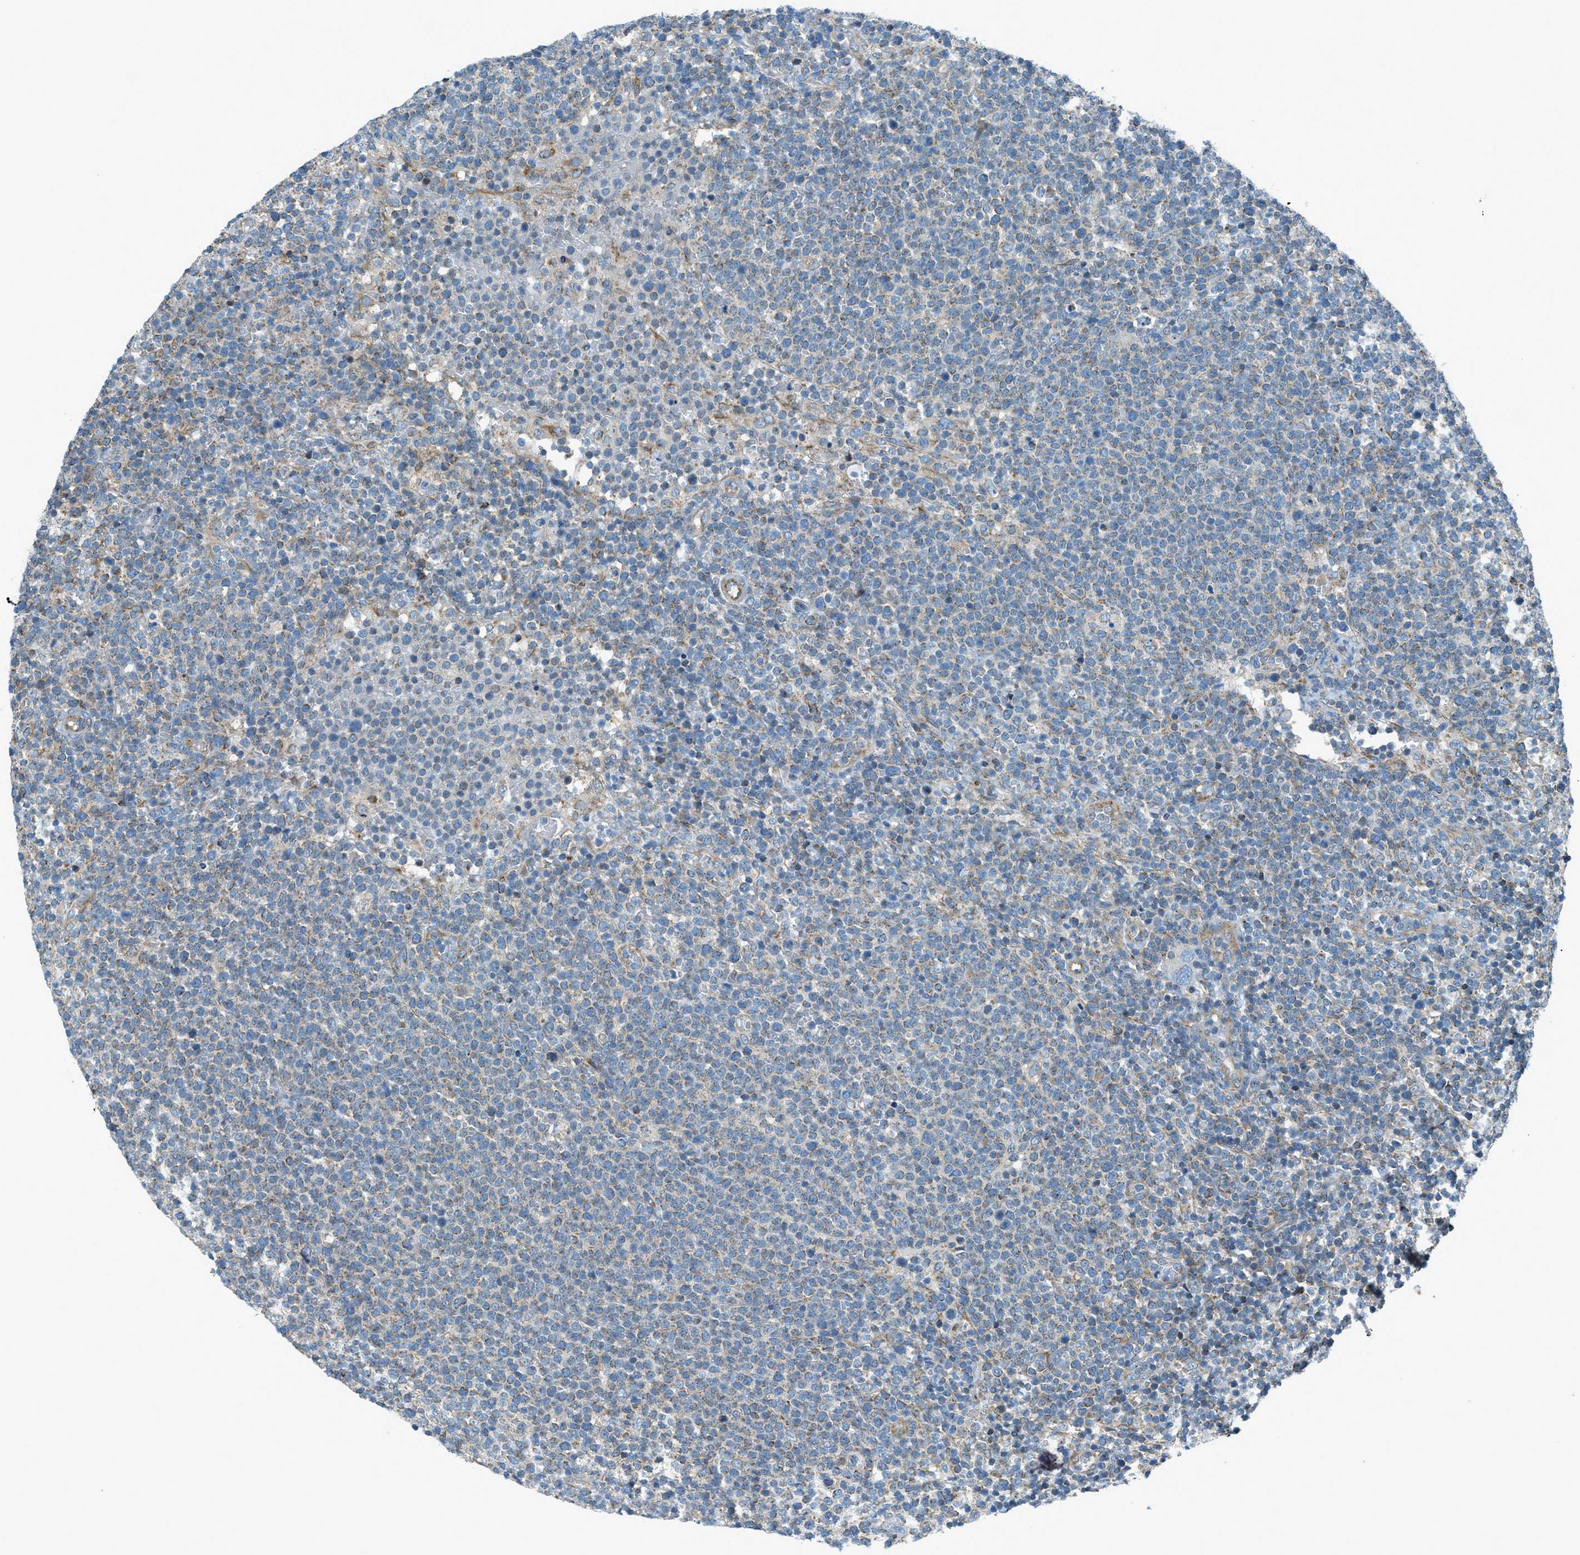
{"staining": {"intensity": "negative", "quantity": "none", "location": "none"}, "tissue": "lymphoma", "cell_type": "Tumor cells", "image_type": "cancer", "snomed": [{"axis": "morphology", "description": "Malignant lymphoma, non-Hodgkin's type, High grade"}, {"axis": "topography", "description": "Lymph node"}], "caption": "DAB immunohistochemical staining of human lymphoma reveals no significant positivity in tumor cells. (DAB immunohistochemistry (IHC) visualized using brightfield microscopy, high magnification).", "gene": "PIGG", "patient": {"sex": "male", "age": 61}}